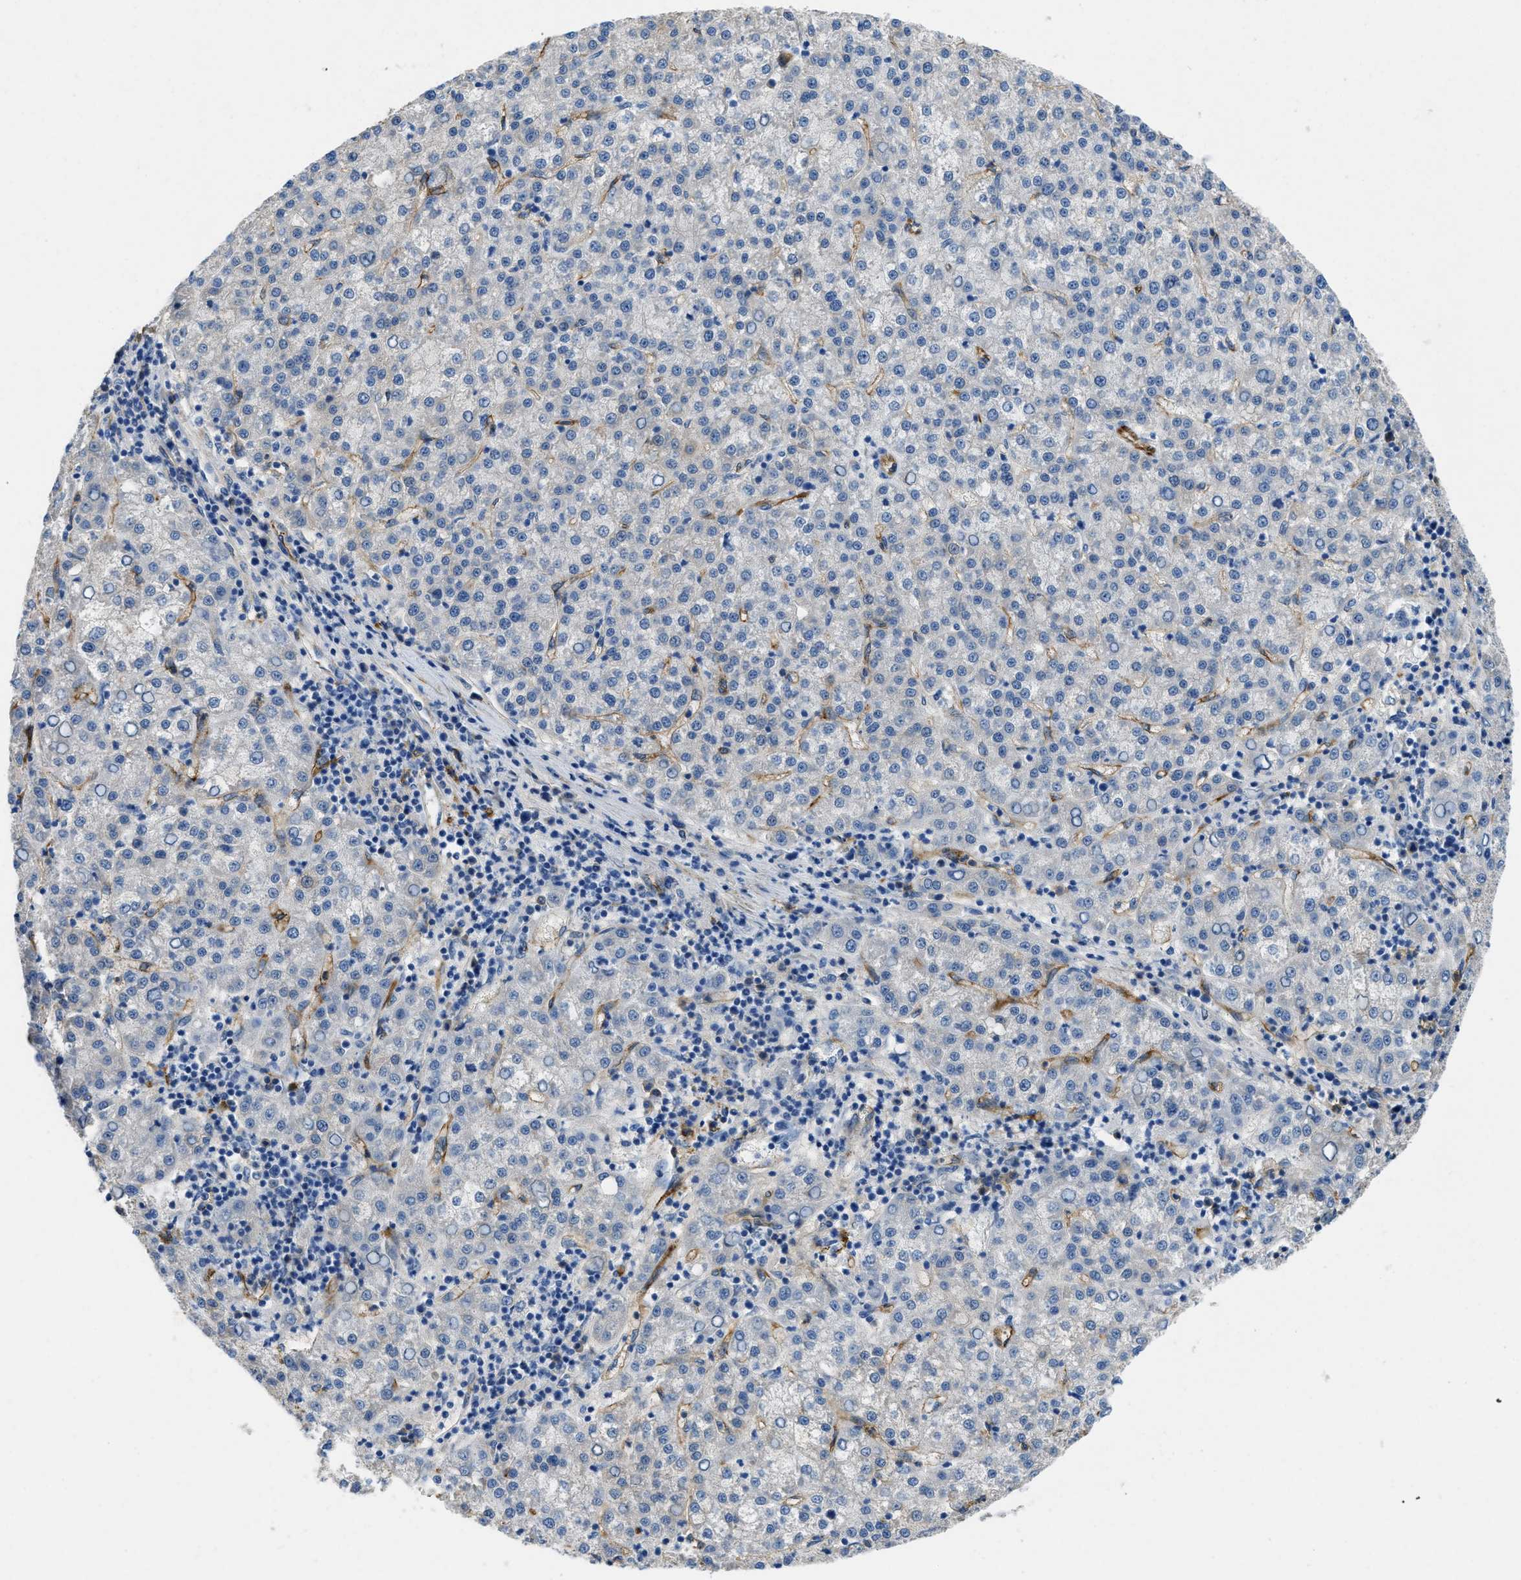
{"staining": {"intensity": "negative", "quantity": "none", "location": "none"}, "tissue": "liver cancer", "cell_type": "Tumor cells", "image_type": "cancer", "snomed": [{"axis": "morphology", "description": "Carcinoma, Hepatocellular, NOS"}, {"axis": "topography", "description": "Liver"}], "caption": "Tumor cells are negative for protein expression in human hepatocellular carcinoma (liver).", "gene": "SPEG", "patient": {"sex": "female", "age": 58}}